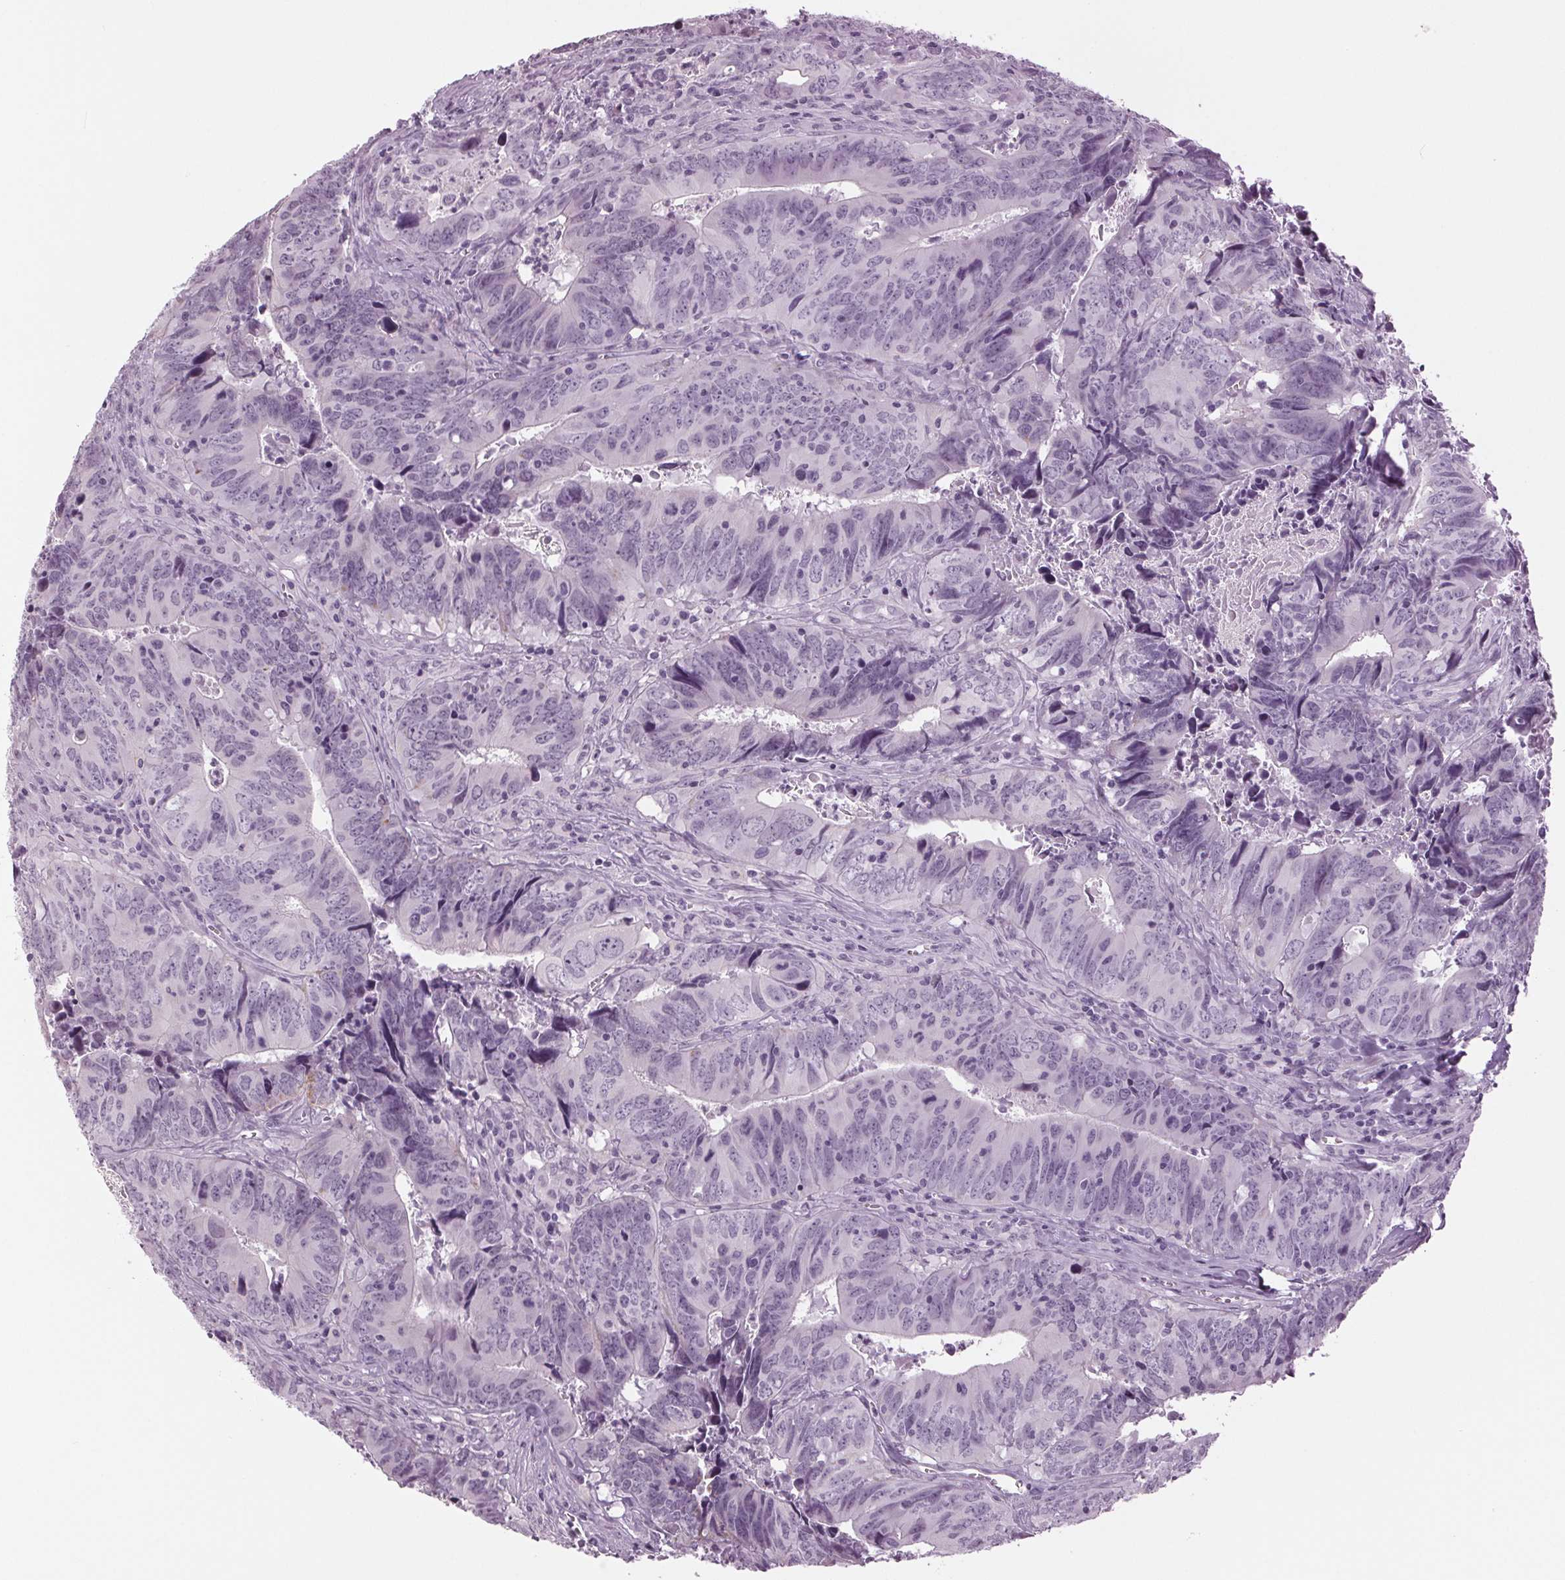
{"staining": {"intensity": "negative", "quantity": "none", "location": "none"}, "tissue": "colorectal cancer", "cell_type": "Tumor cells", "image_type": "cancer", "snomed": [{"axis": "morphology", "description": "Adenocarcinoma, NOS"}, {"axis": "topography", "description": "Colon"}], "caption": "Immunohistochemistry micrograph of neoplastic tissue: colorectal adenocarcinoma stained with DAB shows no significant protein expression in tumor cells.", "gene": "DNAH12", "patient": {"sex": "female", "age": 82}}